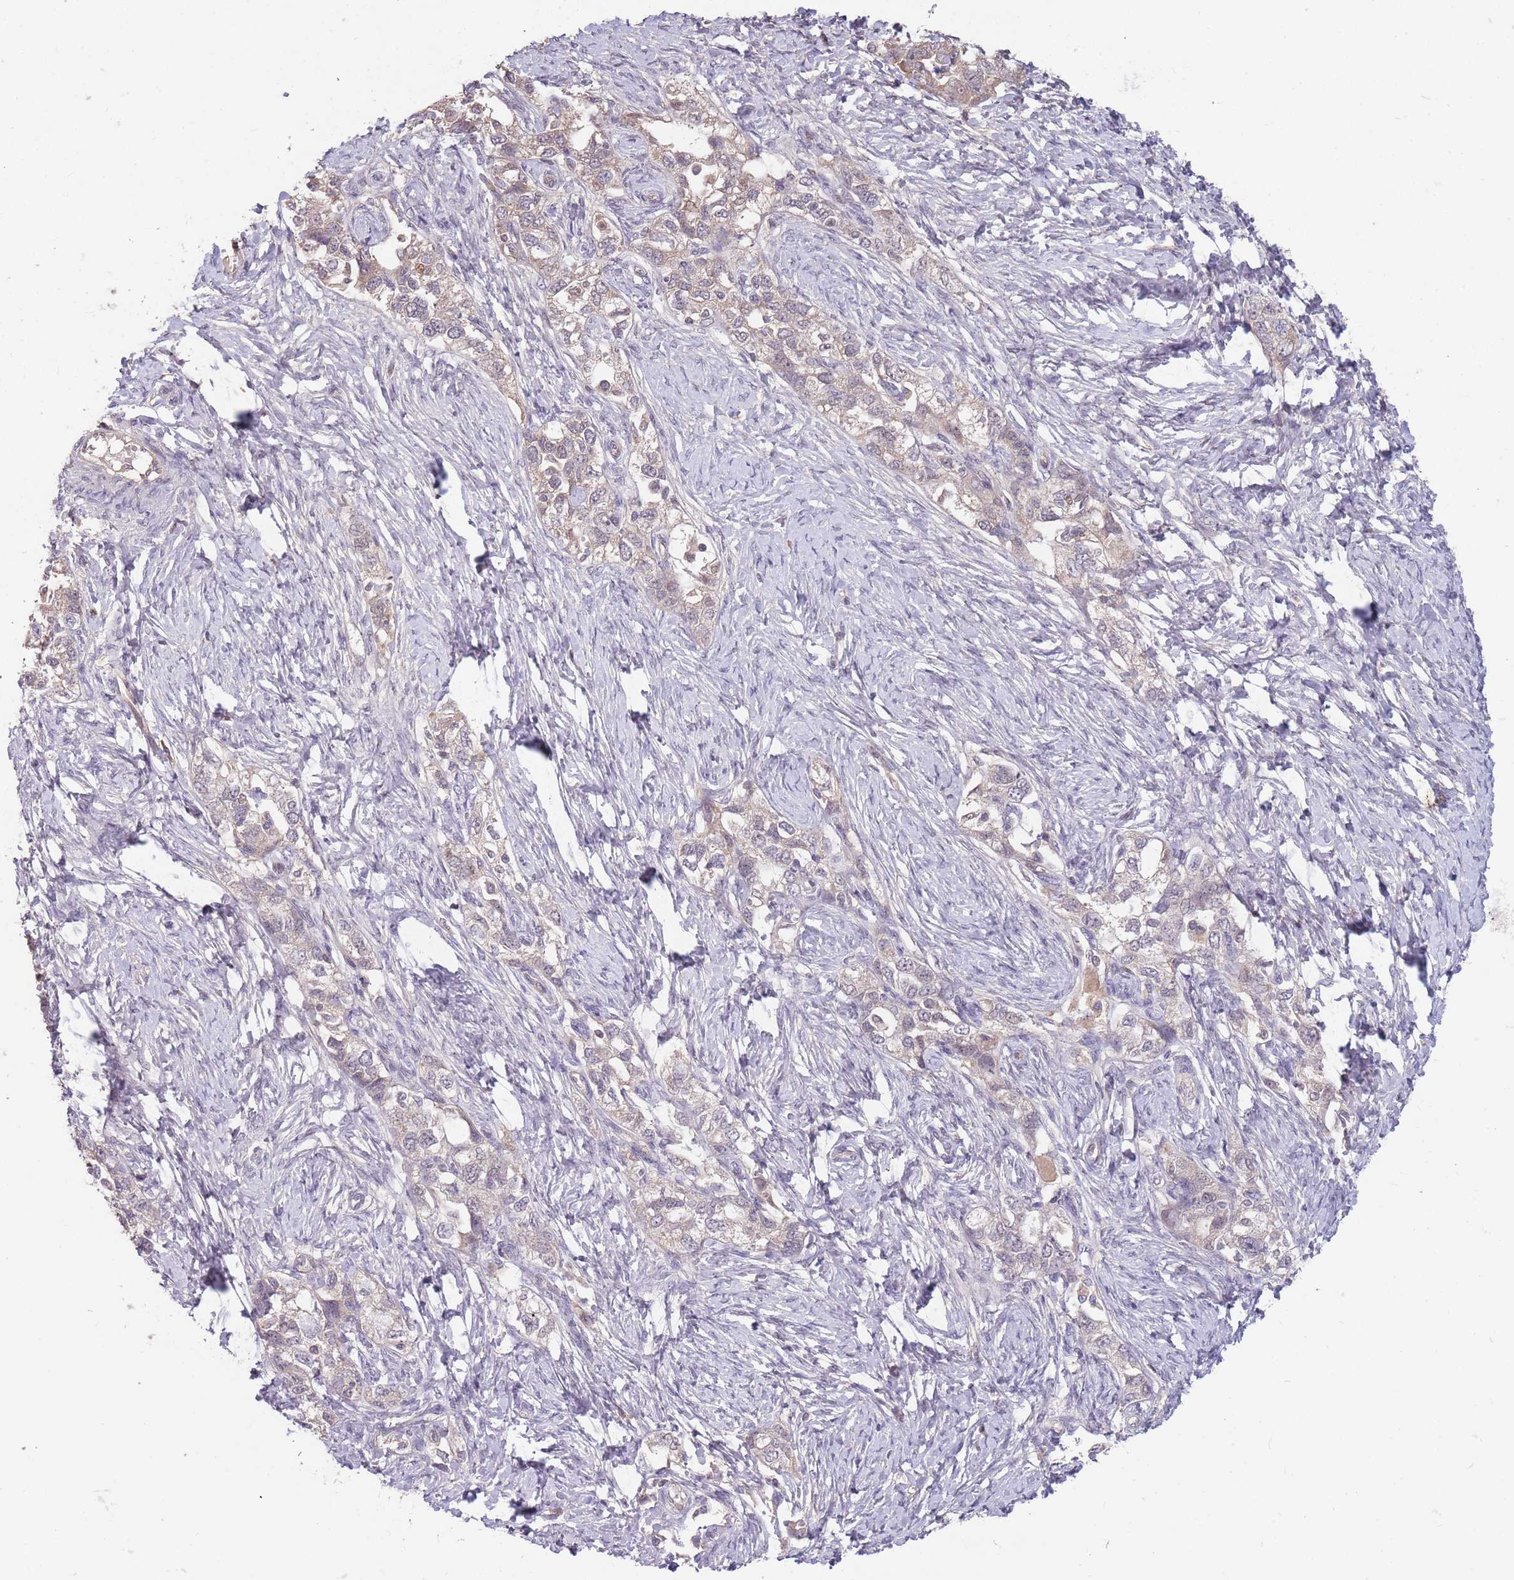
{"staining": {"intensity": "weak", "quantity": "25%-75%", "location": "cytoplasmic/membranous"}, "tissue": "ovarian cancer", "cell_type": "Tumor cells", "image_type": "cancer", "snomed": [{"axis": "morphology", "description": "Carcinoma, NOS"}, {"axis": "morphology", "description": "Cystadenocarcinoma, serous, NOS"}, {"axis": "topography", "description": "Ovary"}], "caption": "The immunohistochemical stain shows weak cytoplasmic/membranous staining in tumor cells of ovarian cancer (carcinoma) tissue.", "gene": "MEI1", "patient": {"sex": "female", "age": 69}}